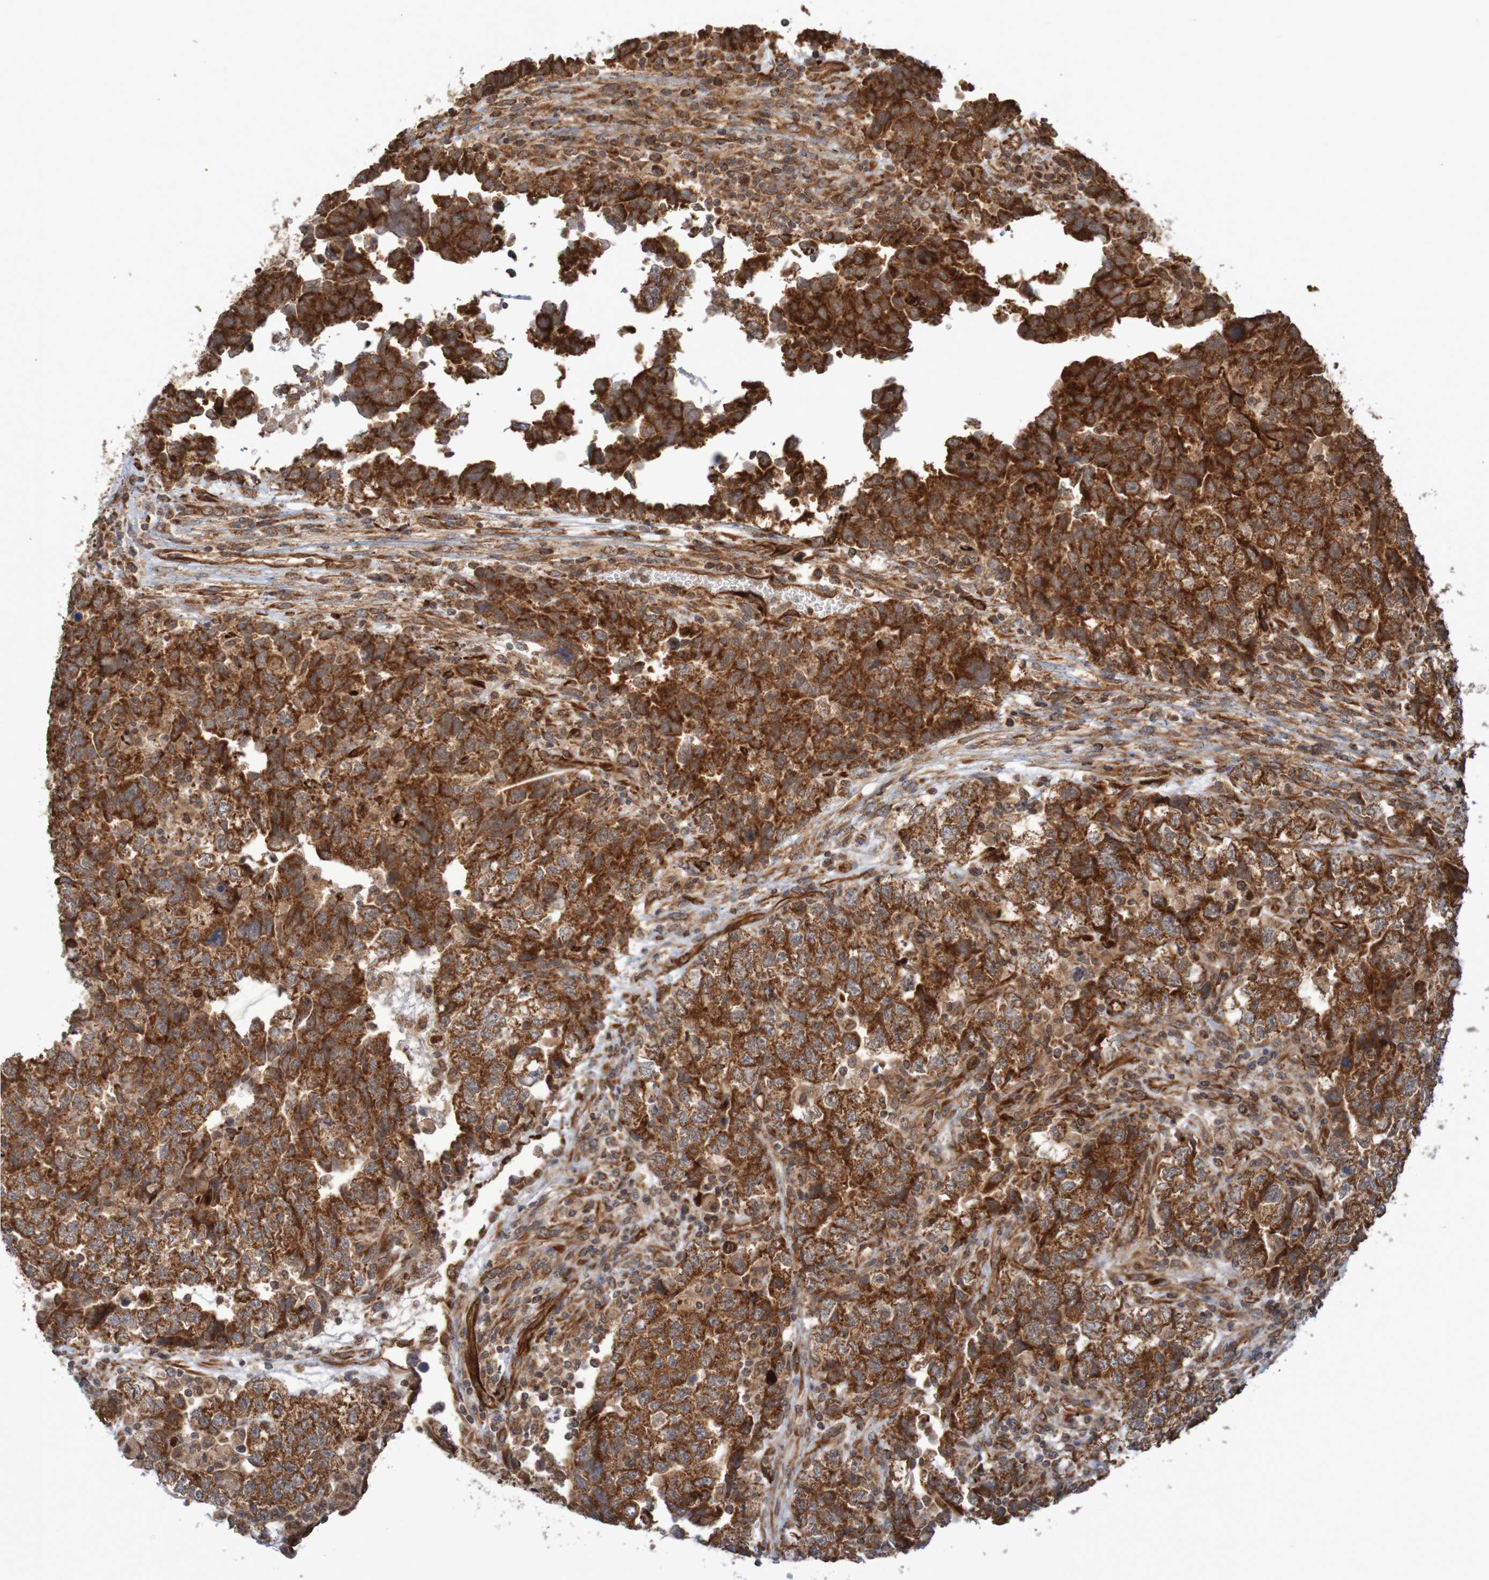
{"staining": {"intensity": "strong", "quantity": ">75%", "location": "cytoplasmic/membranous"}, "tissue": "testis cancer", "cell_type": "Tumor cells", "image_type": "cancer", "snomed": [{"axis": "morphology", "description": "Carcinoma, Embryonal, NOS"}, {"axis": "topography", "description": "Testis"}], "caption": "This photomicrograph exhibits testis cancer (embryonal carcinoma) stained with IHC to label a protein in brown. The cytoplasmic/membranous of tumor cells show strong positivity for the protein. Nuclei are counter-stained blue.", "gene": "MRPL52", "patient": {"sex": "male", "age": 36}}